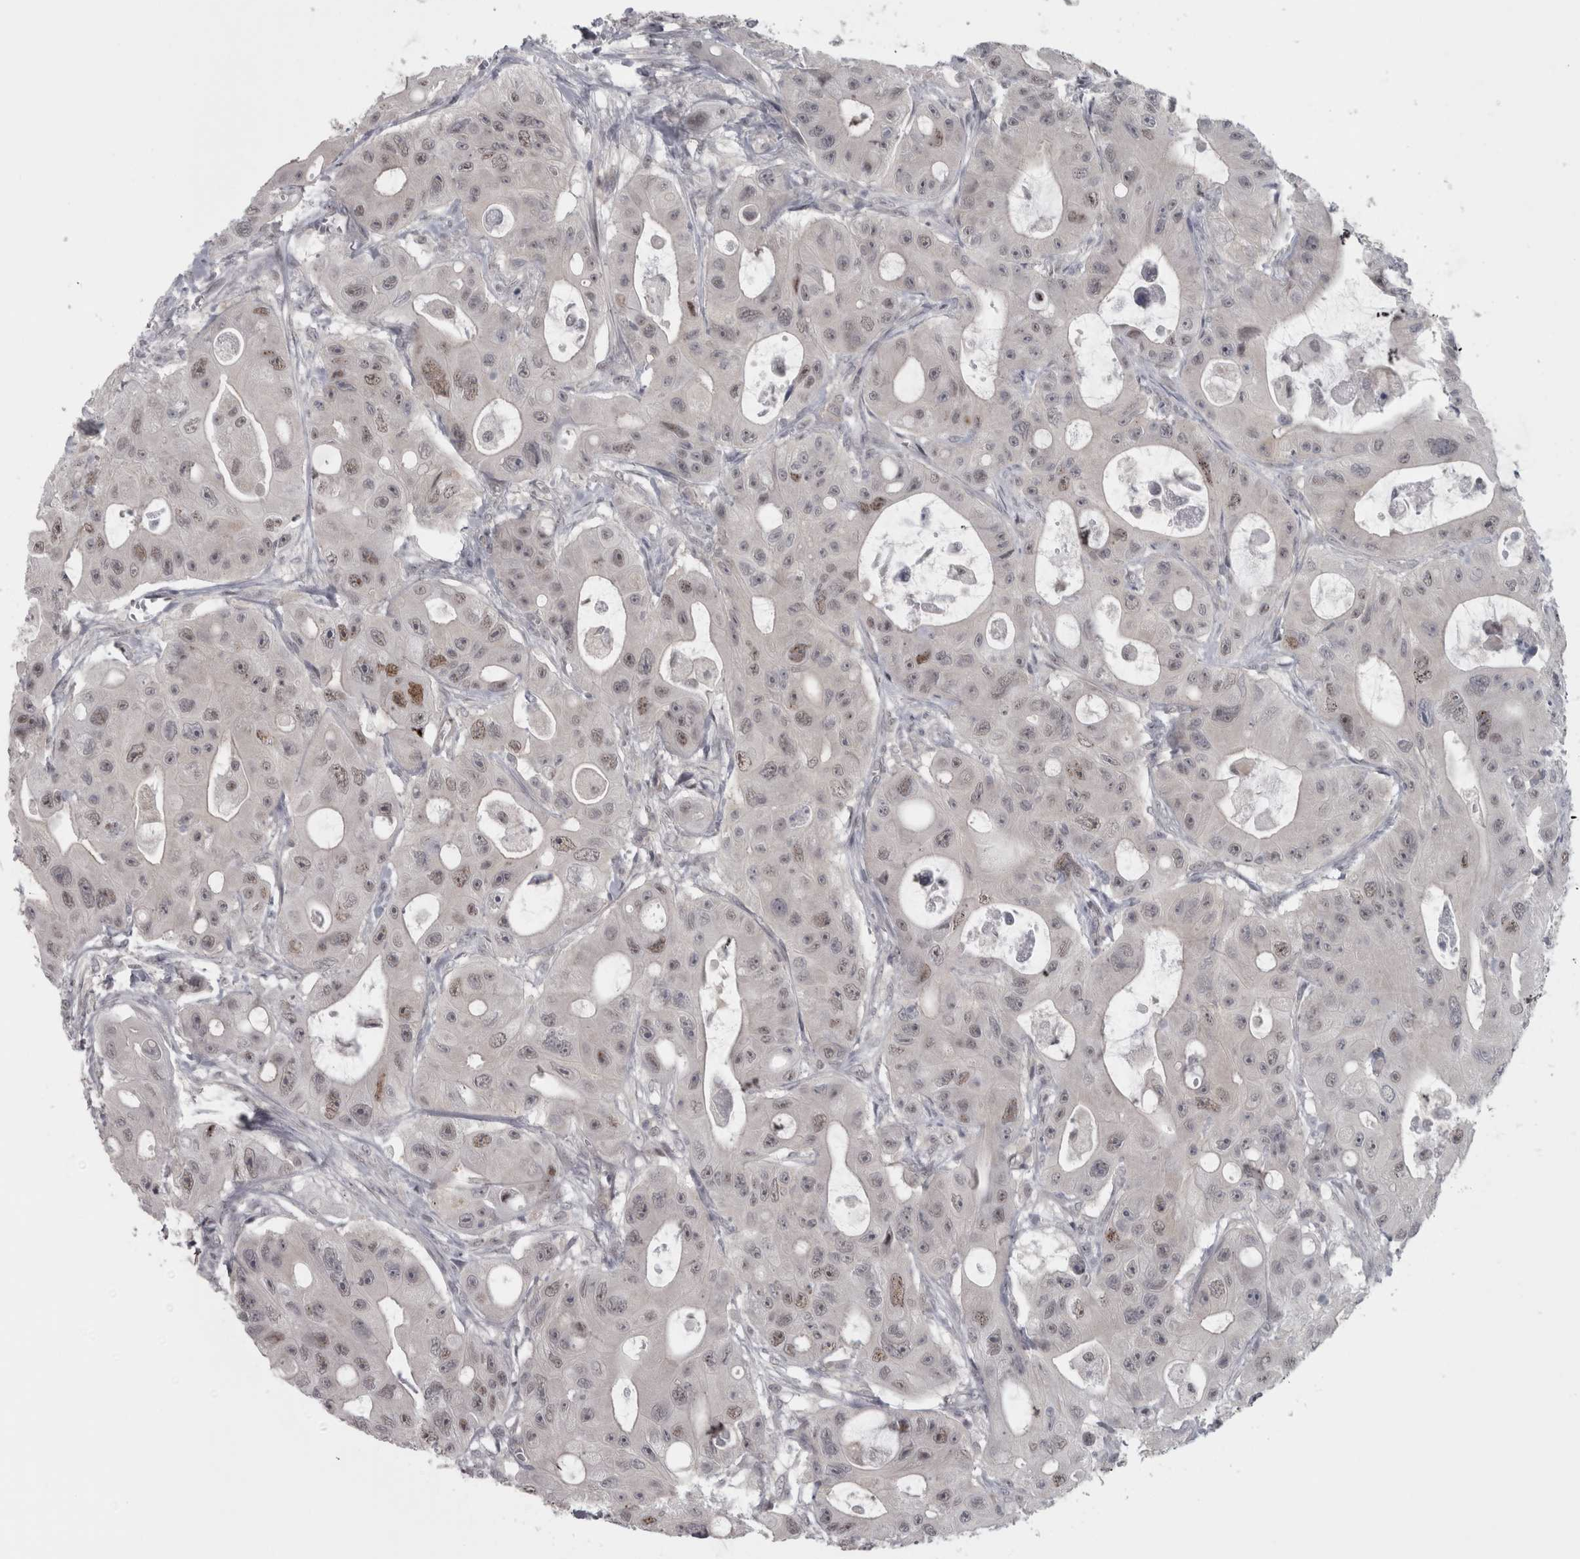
{"staining": {"intensity": "weak", "quantity": "<25%", "location": "nuclear"}, "tissue": "colorectal cancer", "cell_type": "Tumor cells", "image_type": "cancer", "snomed": [{"axis": "morphology", "description": "Adenocarcinoma, NOS"}, {"axis": "topography", "description": "Colon"}], "caption": "Tumor cells are negative for protein expression in human colorectal adenocarcinoma.", "gene": "PPP1R12B", "patient": {"sex": "female", "age": 46}}